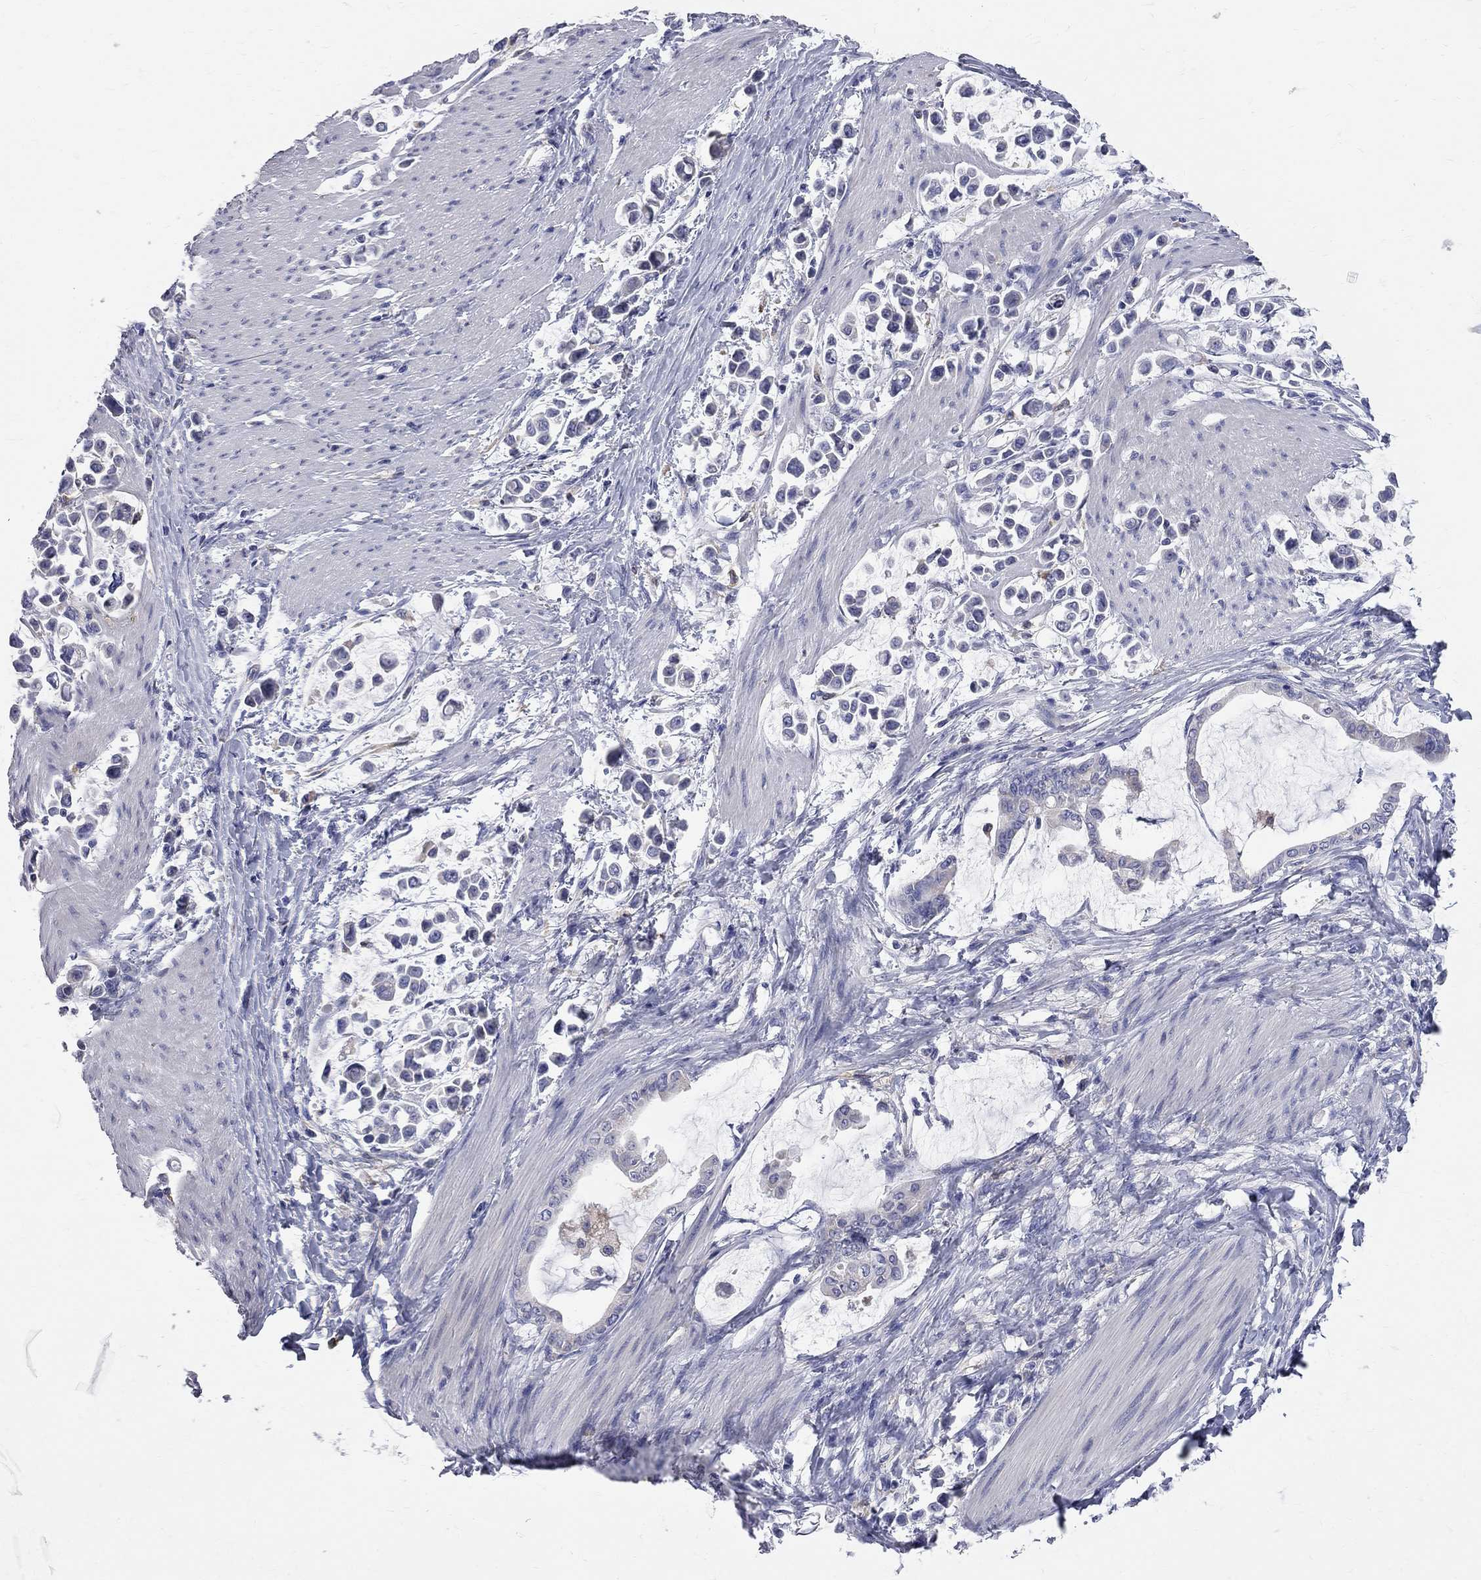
{"staining": {"intensity": "negative", "quantity": "none", "location": "none"}, "tissue": "stomach cancer", "cell_type": "Tumor cells", "image_type": "cancer", "snomed": [{"axis": "morphology", "description": "Adenocarcinoma, NOS"}, {"axis": "topography", "description": "Stomach"}], "caption": "A photomicrograph of human stomach adenocarcinoma is negative for staining in tumor cells.", "gene": "ACSL1", "patient": {"sex": "male", "age": 82}}